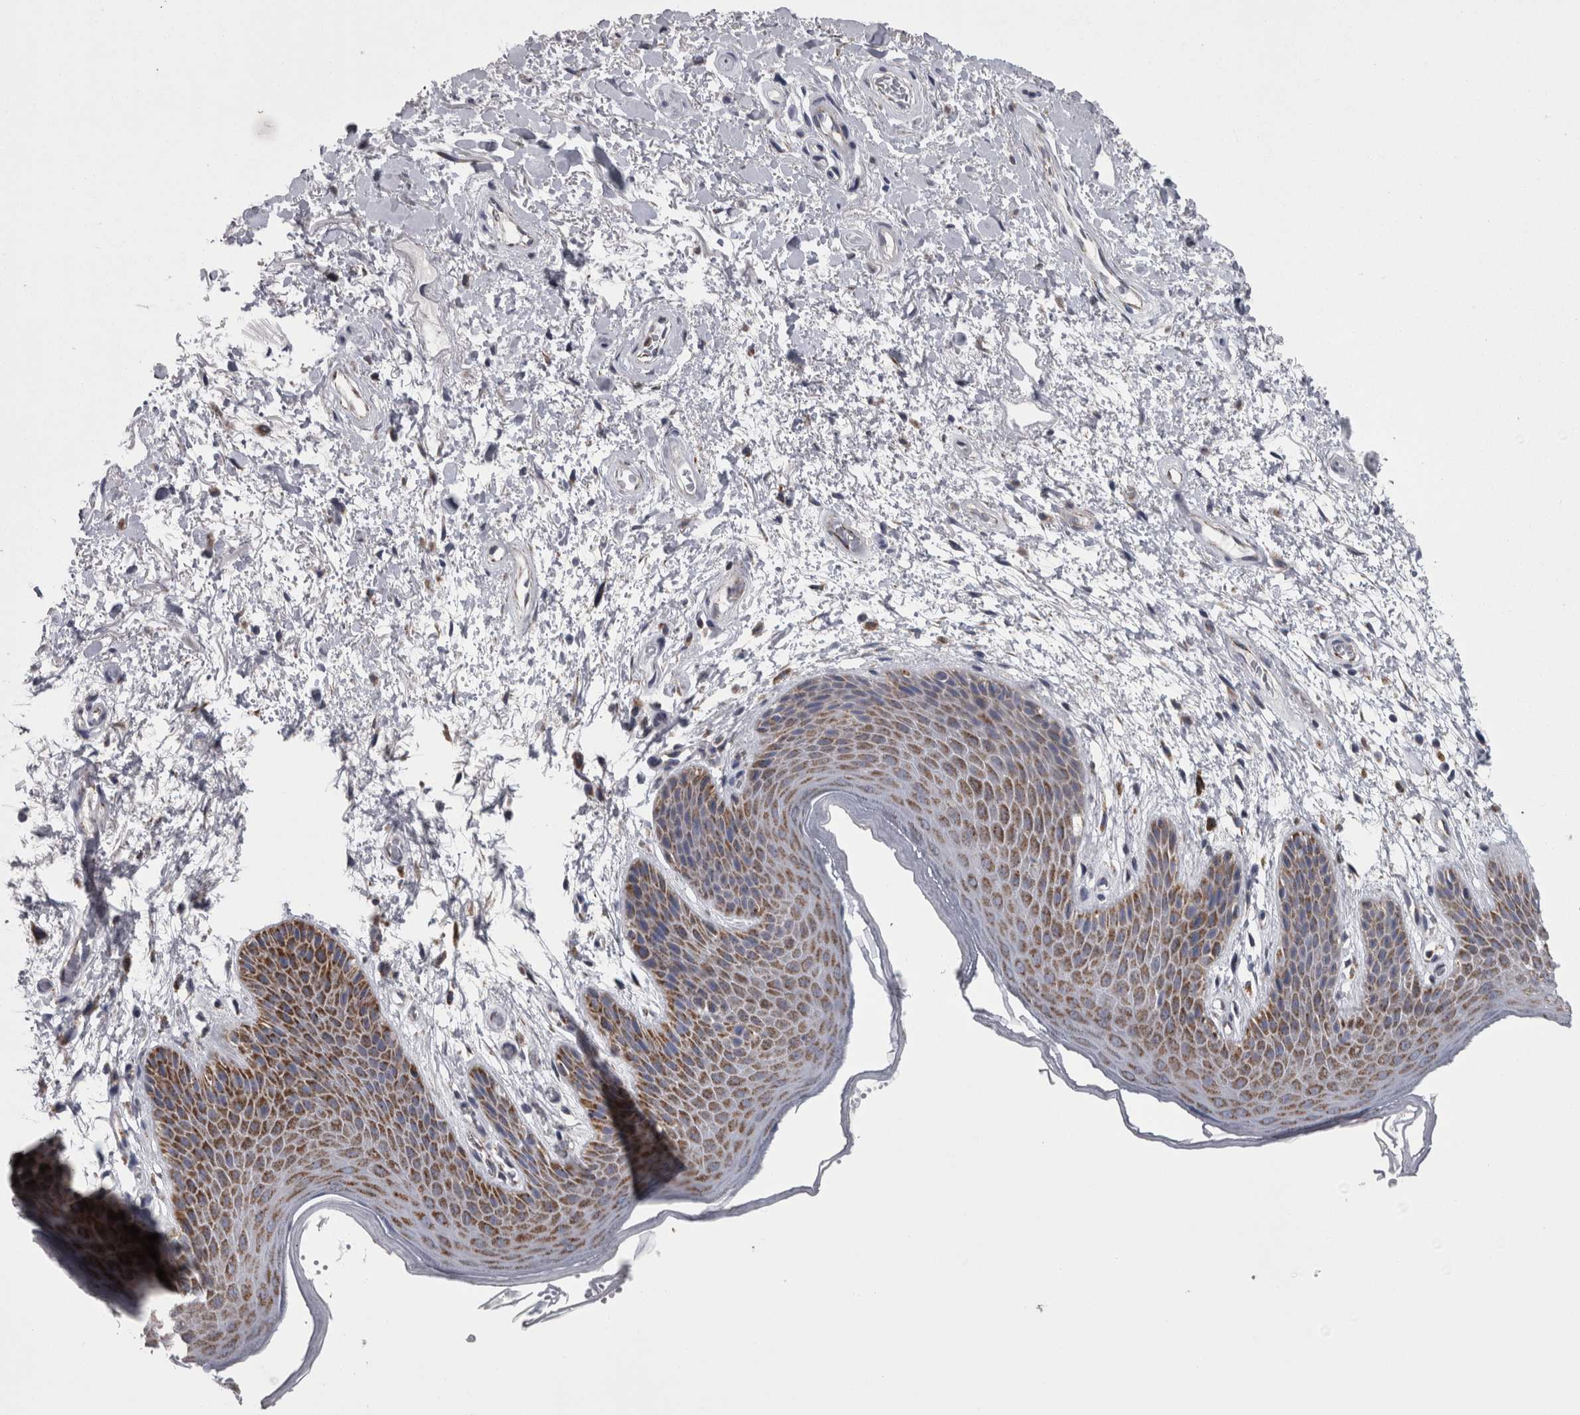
{"staining": {"intensity": "moderate", "quantity": ">75%", "location": "cytoplasmic/membranous"}, "tissue": "skin", "cell_type": "Epidermal cells", "image_type": "normal", "snomed": [{"axis": "morphology", "description": "Normal tissue, NOS"}, {"axis": "topography", "description": "Anal"}], "caption": "This is an image of immunohistochemistry staining of normal skin, which shows moderate staining in the cytoplasmic/membranous of epidermal cells.", "gene": "DBT", "patient": {"sex": "male", "age": 74}}